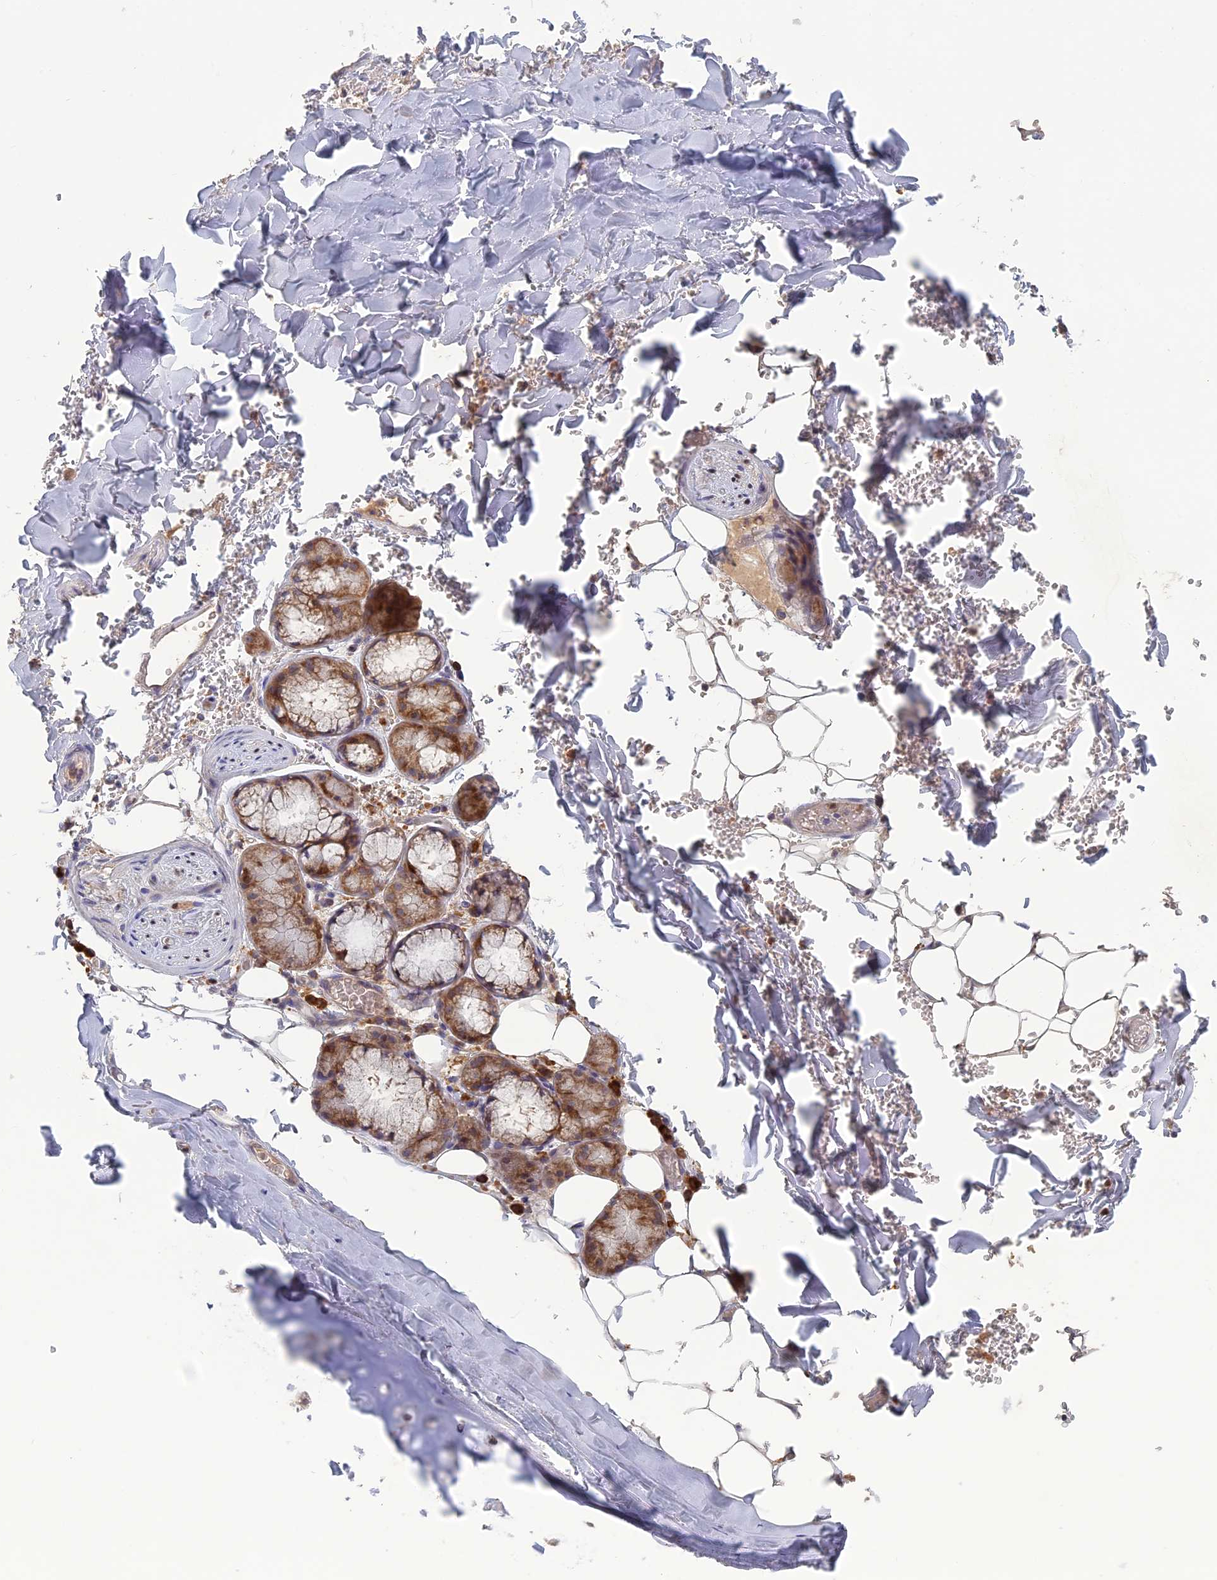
{"staining": {"intensity": "negative", "quantity": "none", "location": "none"}, "tissue": "adipose tissue", "cell_type": "Adipocytes", "image_type": "normal", "snomed": [{"axis": "morphology", "description": "Normal tissue, NOS"}, {"axis": "topography", "description": "Lymph node"}, {"axis": "topography", "description": "Bronchus"}], "caption": "An immunohistochemistry histopathology image of benign adipose tissue is shown. There is no staining in adipocytes of adipose tissue. The staining was performed using DAB (3,3'-diaminobenzidine) to visualize the protein expression in brown, while the nuclei were stained in blue with hematoxylin (Magnification: 20x).", "gene": "TMEM208", "patient": {"sex": "male", "age": 63}}